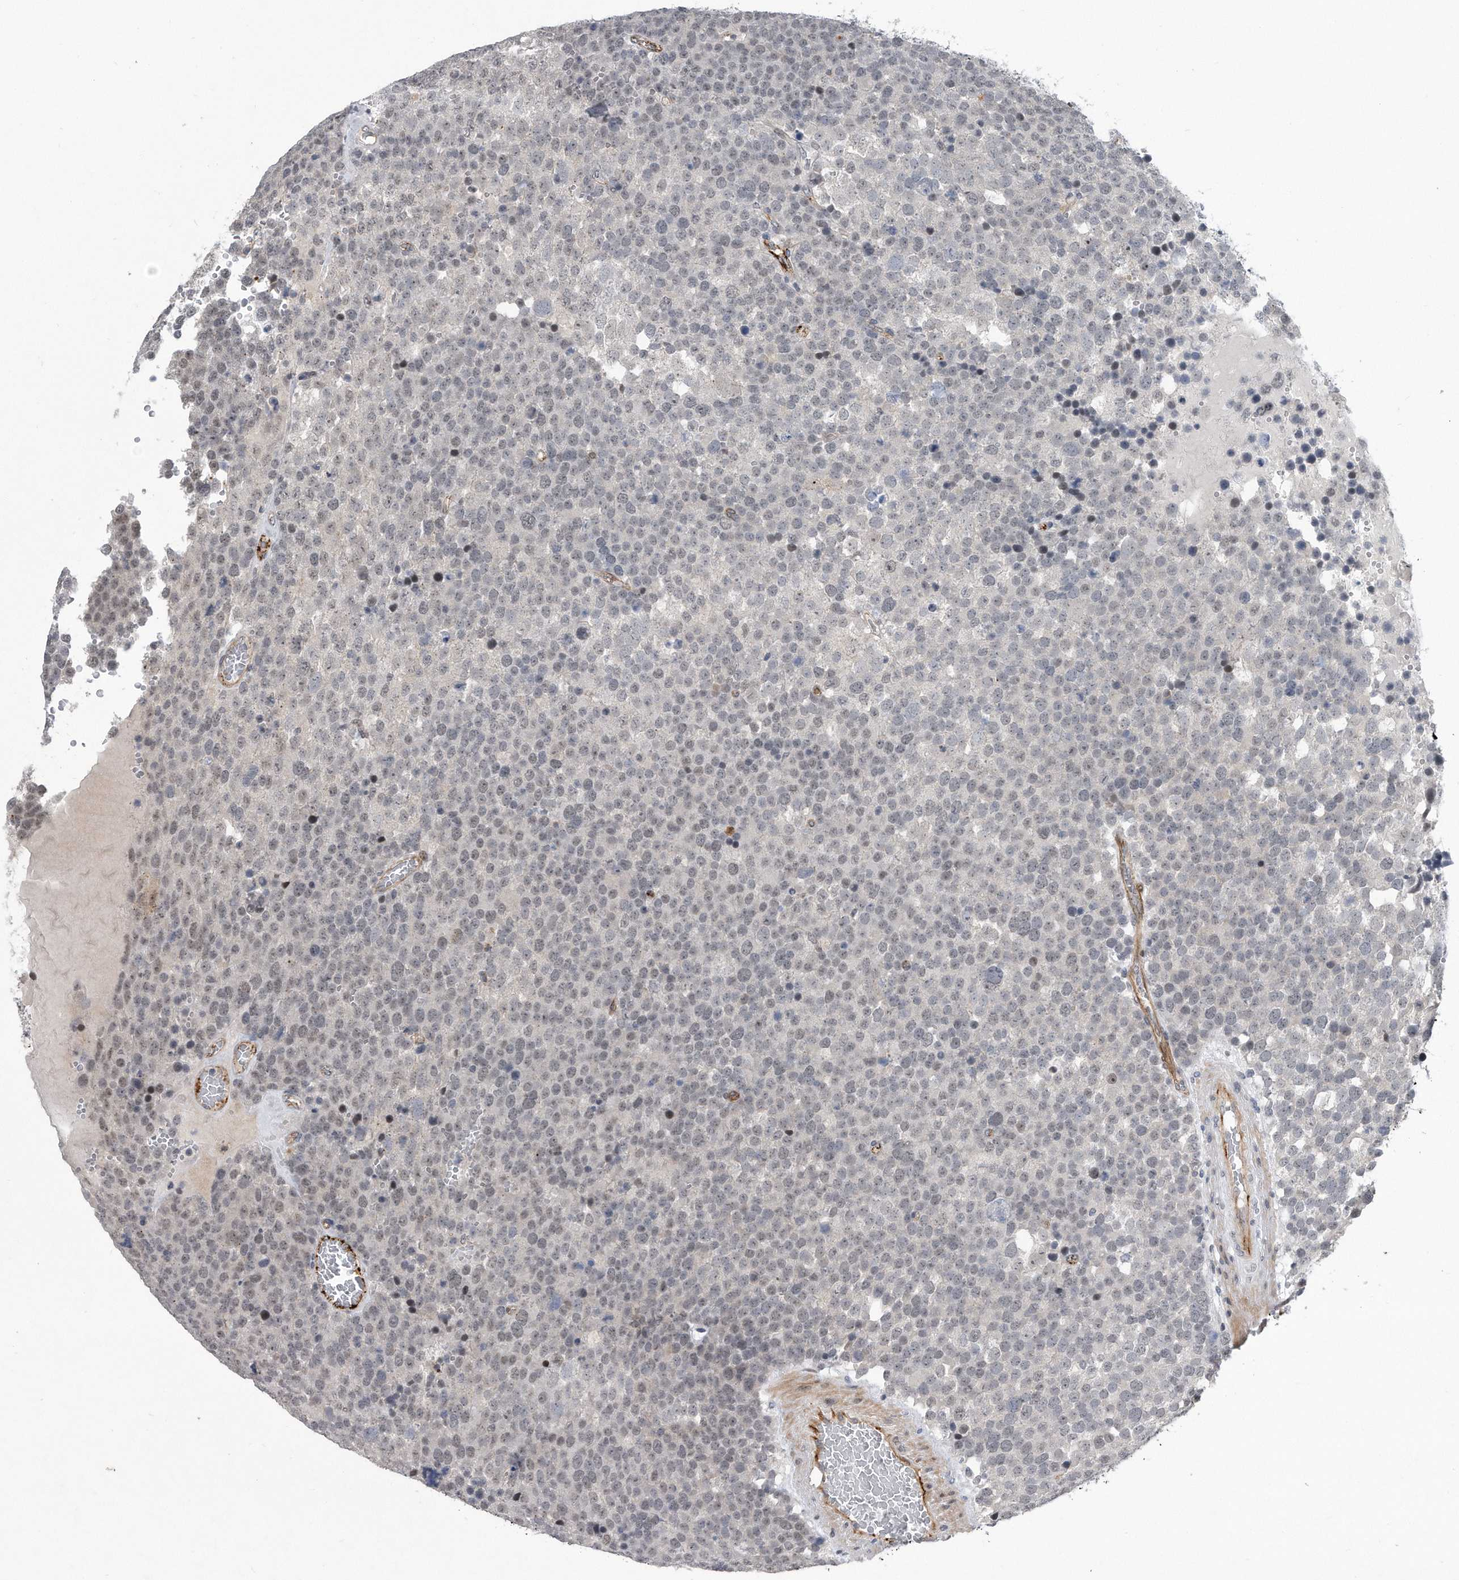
{"staining": {"intensity": "negative", "quantity": "none", "location": "none"}, "tissue": "testis cancer", "cell_type": "Tumor cells", "image_type": "cancer", "snomed": [{"axis": "morphology", "description": "Seminoma, NOS"}, {"axis": "topography", "description": "Testis"}], "caption": "Immunohistochemistry of human testis seminoma displays no staining in tumor cells.", "gene": "PGBD2", "patient": {"sex": "male", "age": 71}}